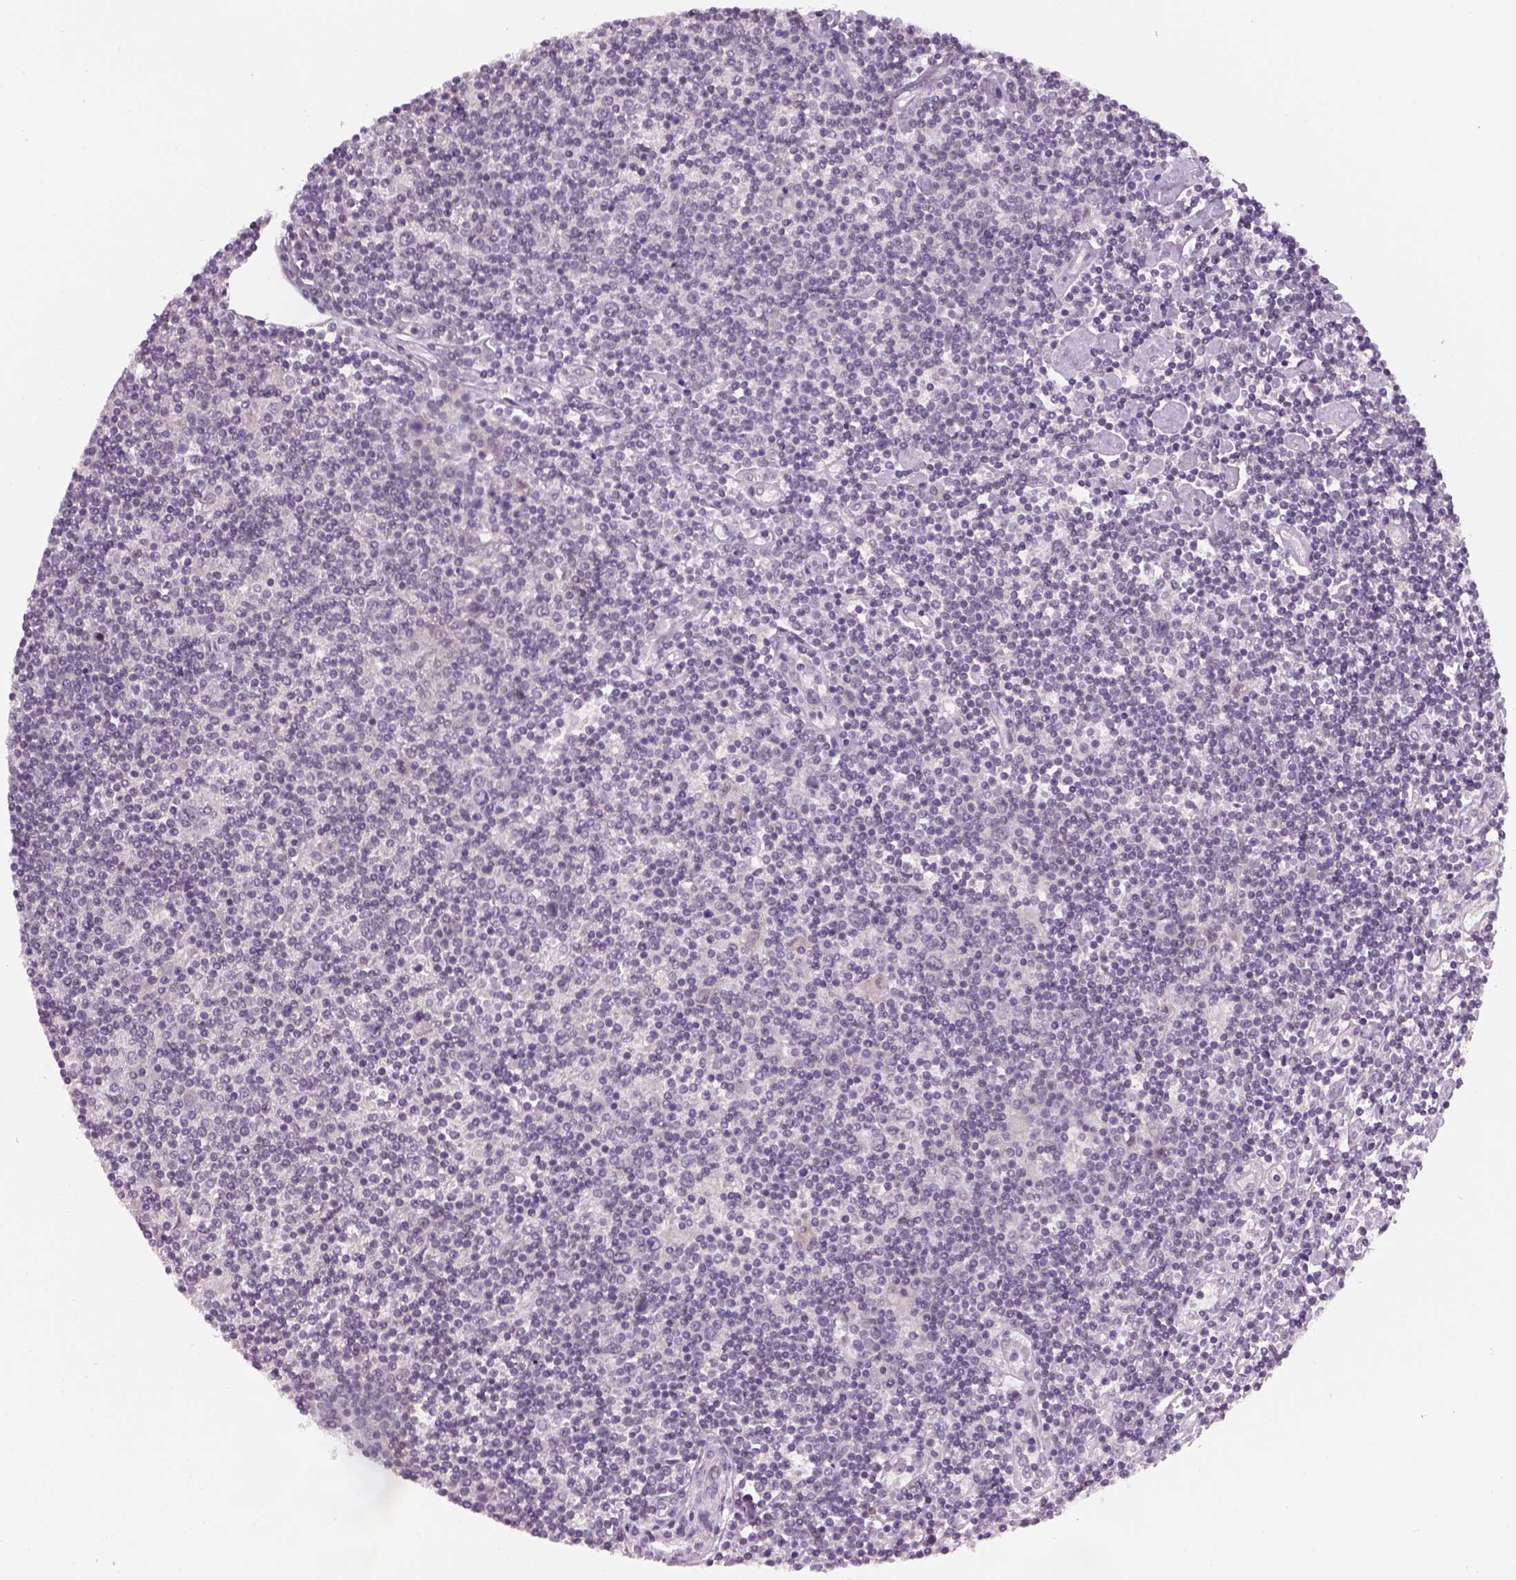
{"staining": {"intensity": "negative", "quantity": "none", "location": "none"}, "tissue": "lymphoma", "cell_type": "Tumor cells", "image_type": "cancer", "snomed": [{"axis": "morphology", "description": "Hodgkin's disease, NOS"}, {"axis": "topography", "description": "Lymph node"}], "caption": "Immunohistochemical staining of human lymphoma exhibits no significant staining in tumor cells.", "gene": "GDNF", "patient": {"sex": "male", "age": 40}}